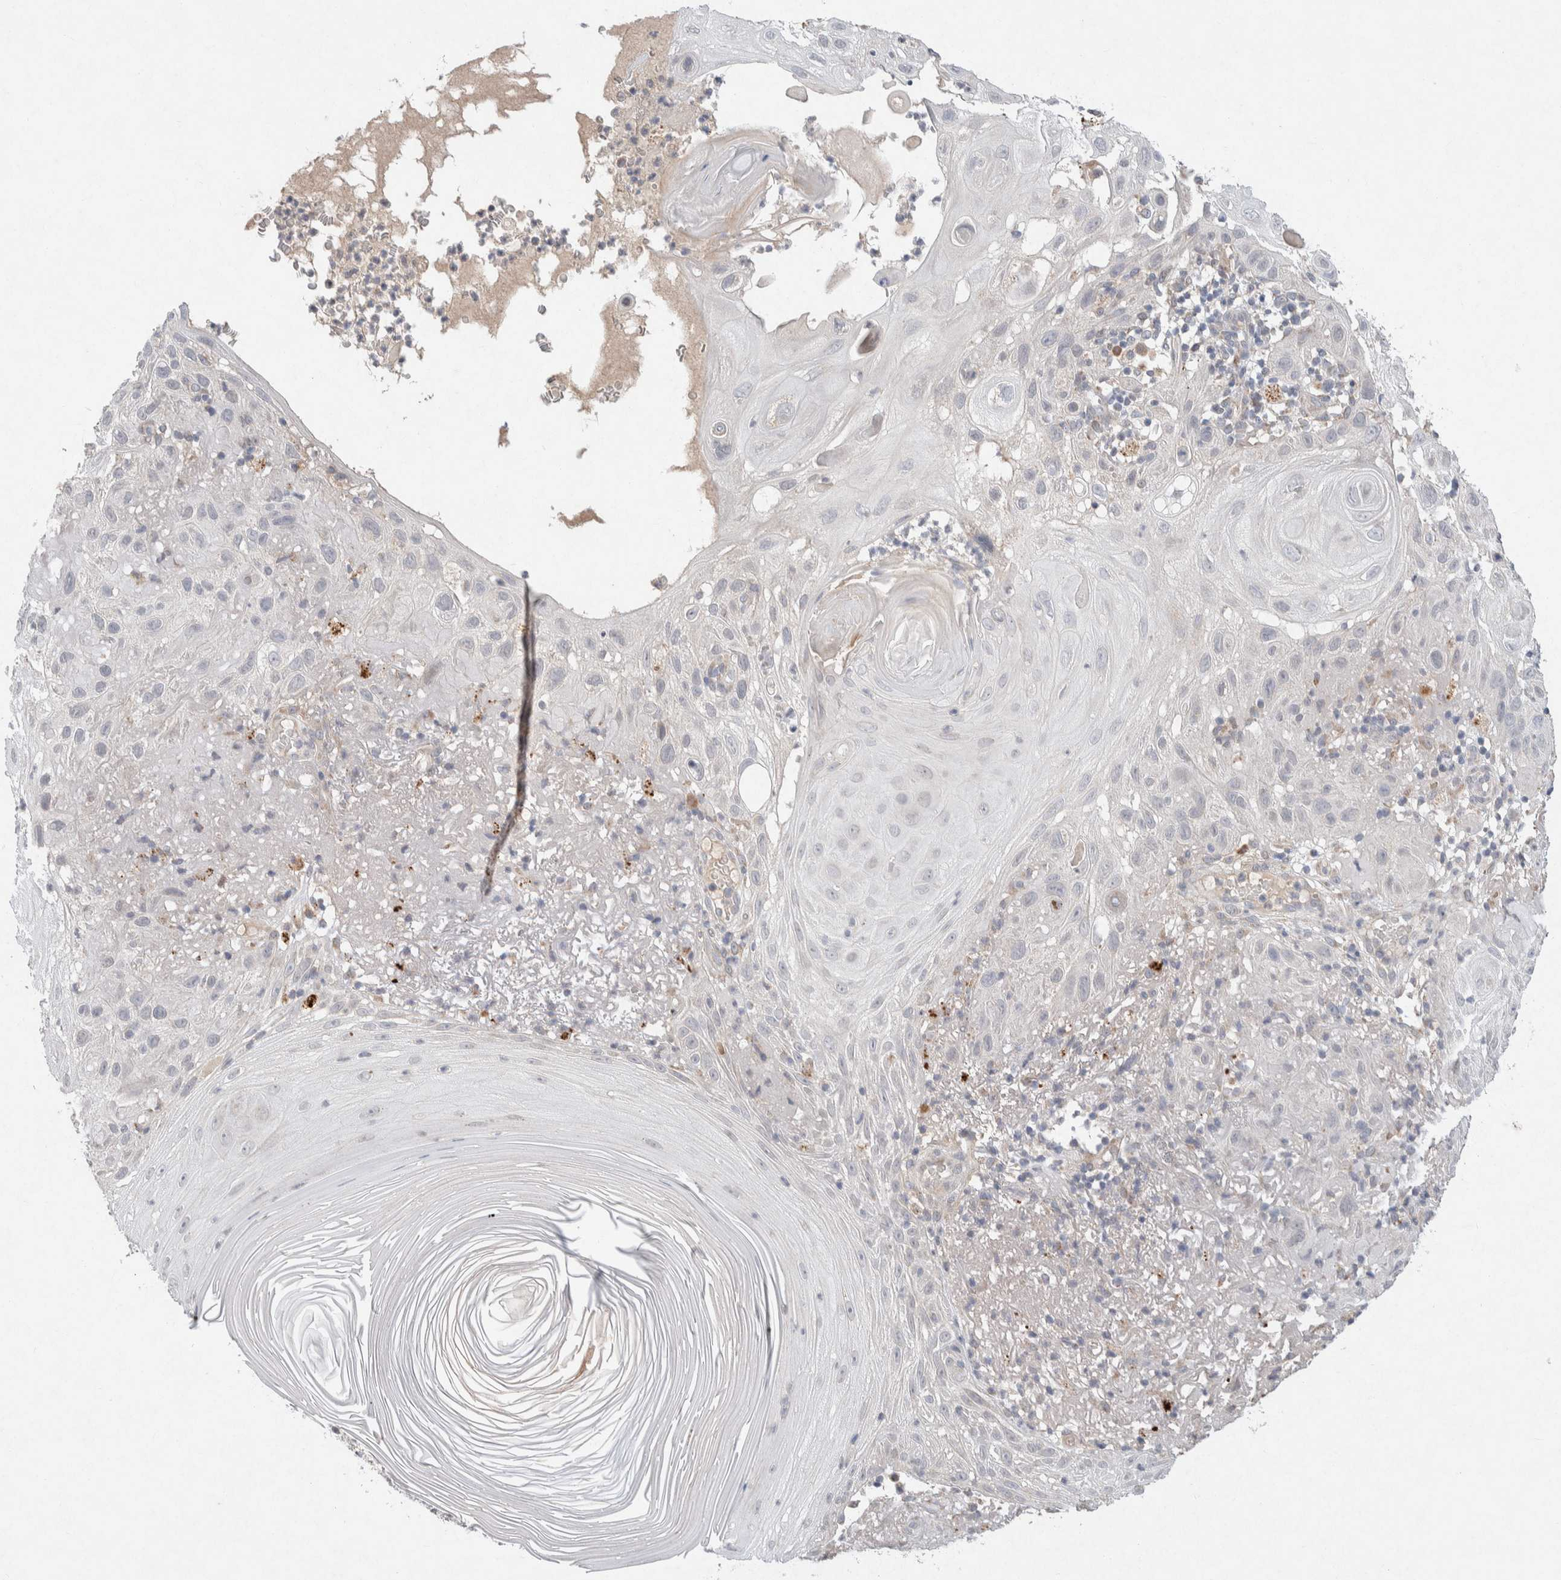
{"staining": {"intensity": "negative", "quantity": "none", "location": "none"}, "tissue": "skin cancer", "cell_type": "Tumor cells", "image_type": "cancer", "snomed": [{"axis": "morphology", "description": "Squamous cell carcinoma, NOS"}, {"axis": "topography", "description": "Skin"}], "caption": "Immunohistochemistry image of human skin squamous cell carcinoma stained for a protein (brown), which displays no positivity in tumor cells. The staining is performed using DAB (3,3'-diaminobenzidine) brown chromogen with nuclei counter-stained in using hematoxylin.", "gene": "CMTM4", "patient": {"sex": "female", "age": 96}}